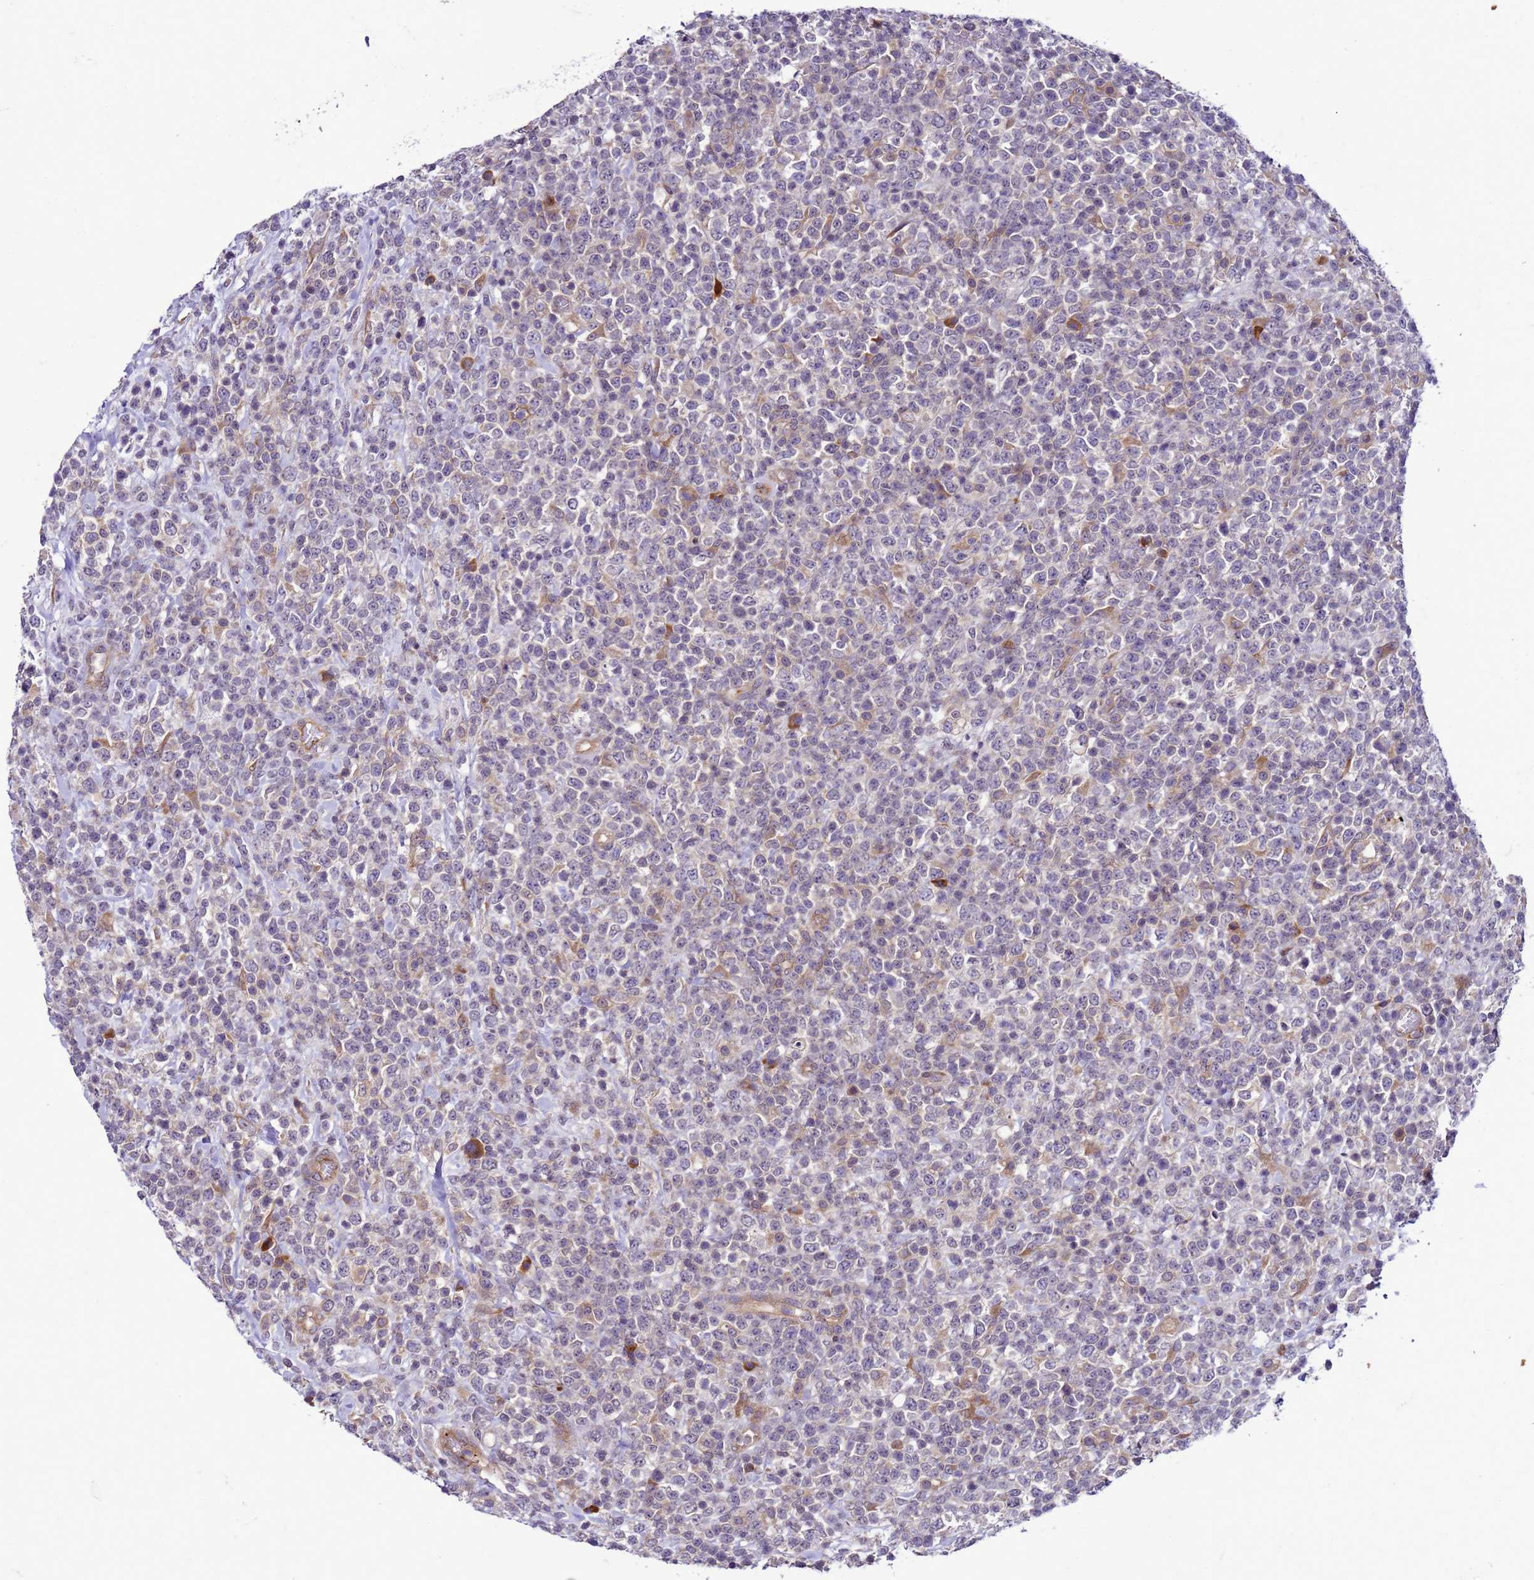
{"staining": {"intensity": "negative", "quantity": "none", "location": "none"}, "tissue": "lymphoma", "cell_type": "Tumor cells", "image_type": "cancer", "snomed": [{"axis": "morphology", "description": "Malignant lymphoma, non-Hodgkin's type, High grade"}, {"axis": "topography", "description": "Colon"}], "caption": "IHC of human lymphoma displays no positivity in tumor cells.", "gene": "GEN1", "patient": {"sex": "female", "age": 53}}